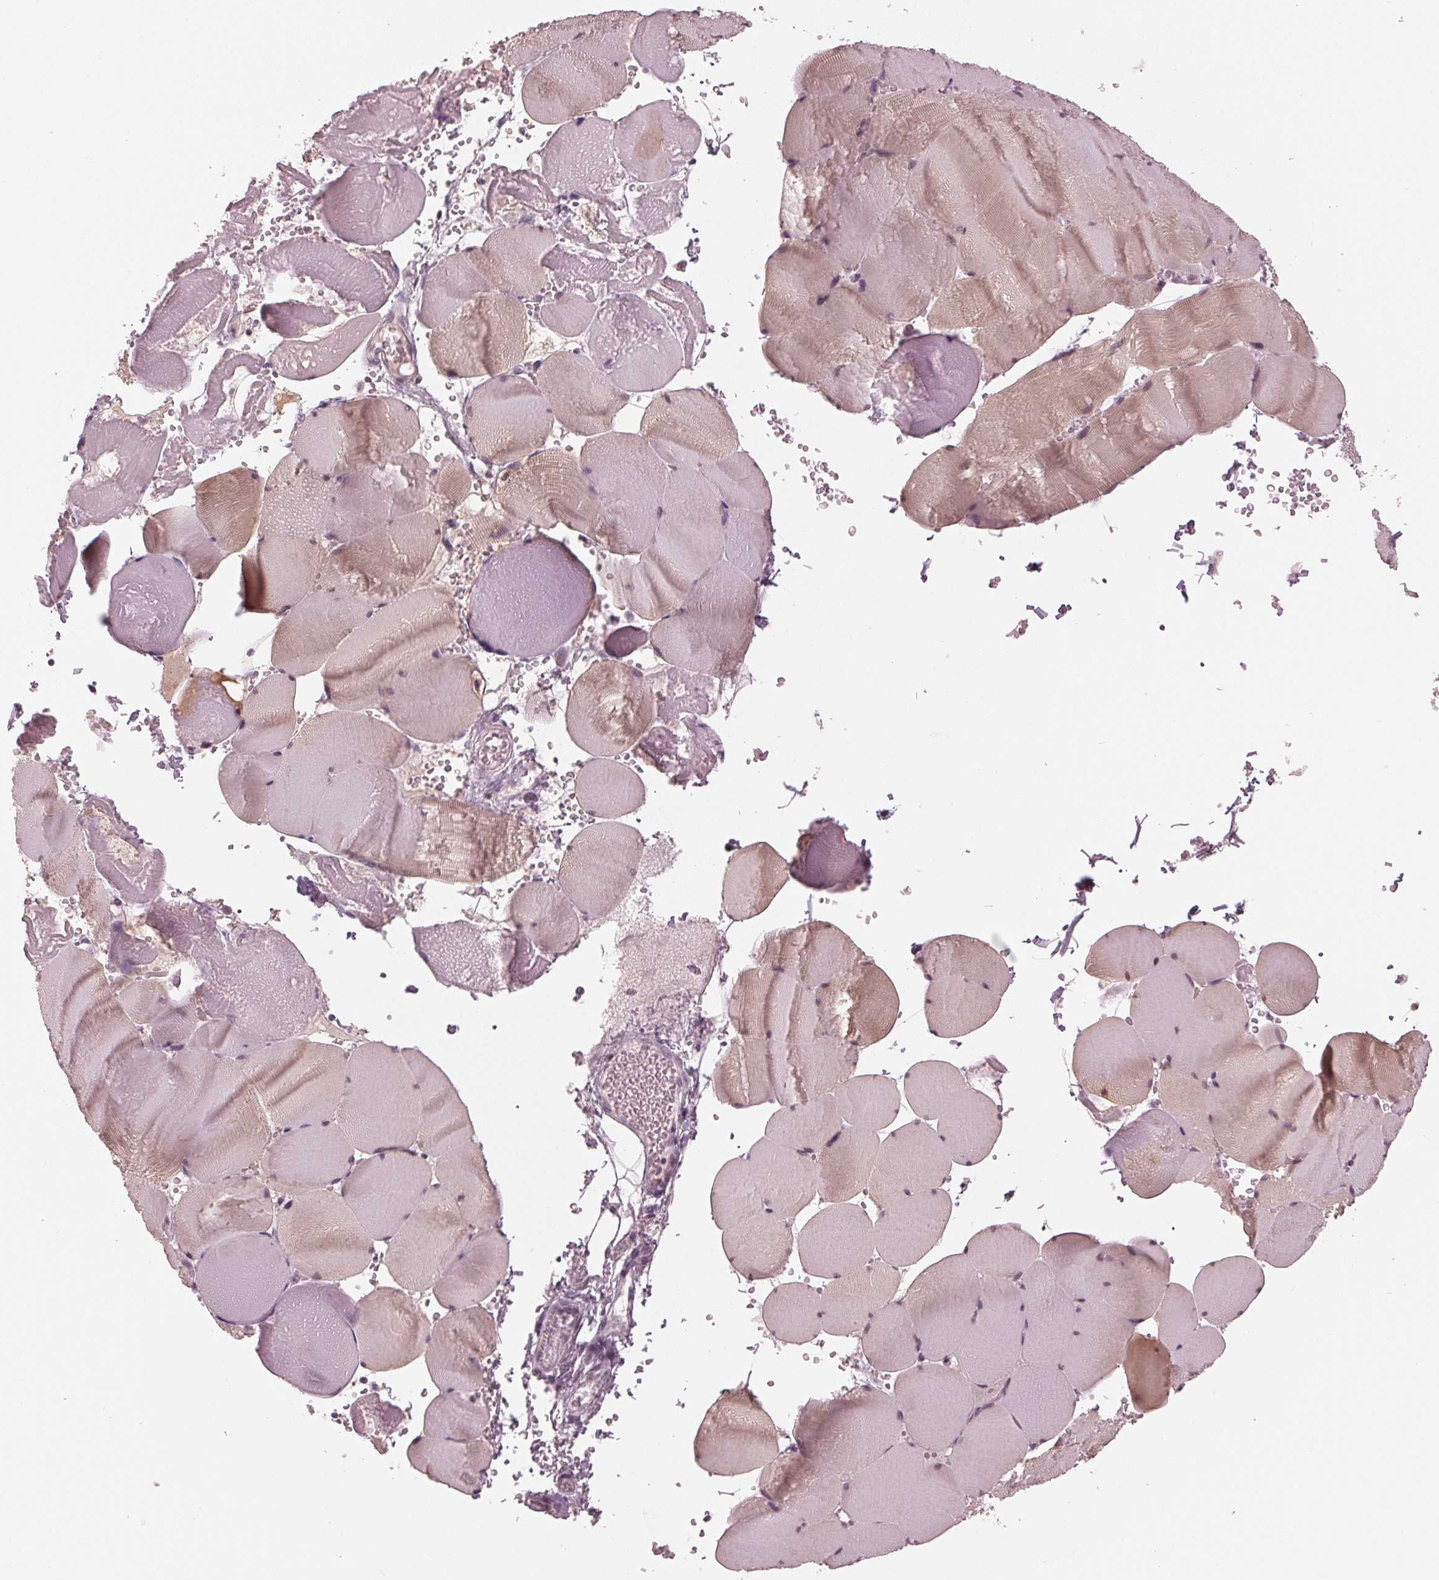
{"staining": {"intensity": "negative", "quantity": "none", "location": "none"}, "tissue": "skeletal muscle", "cell_type": "Myocytes", "image_type": "normal", "snomed": [{"axis": "morphology", "description": "Normal tissue, NOS"}, {"axis": "topography", "description": "Skeletal muscle"}, {"axis": "topography", "description": "Head-Neck"}], "caption": "DAB immunohistochemical staining of benign skeletal muscle exhibits no significant expression in myocytes.", "gene": "ADPRHL1", "patient": {"sex": "male", "age": 66}}